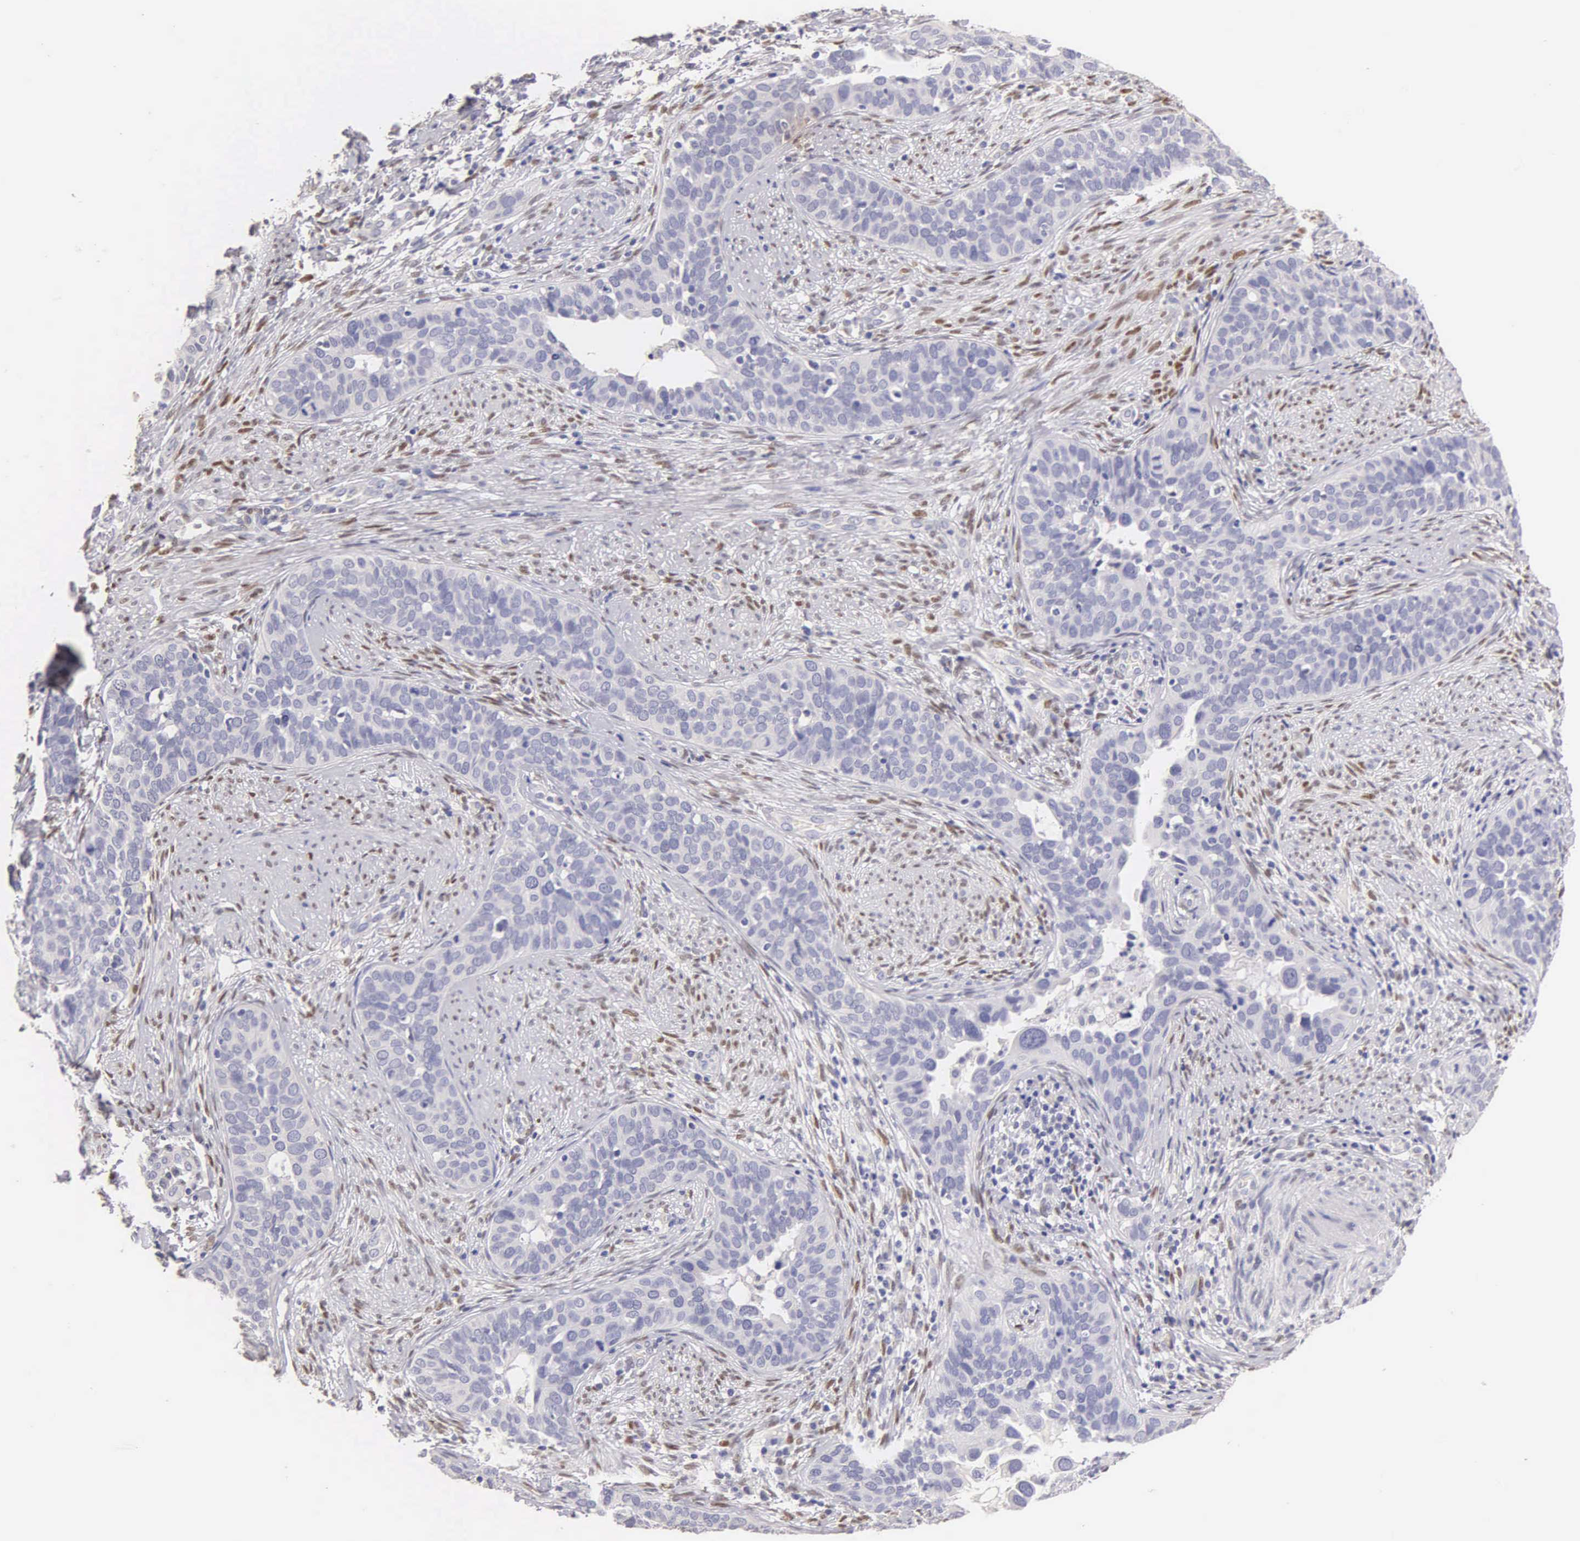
{"staining": {"intensity": "negative", "quantity": "none", "location": "none"}, "tissue": "cervical cancer", "cell_type": "Tumor cells", "image_type": "cancer", "snomed": [{"axis": "morphology", "description": "Squamous cell carcinoma, NOS"}, {"axis": "topography", "description": "Cervix"}], "caption": "Tumor cells are negative for brown protein staining in squamous cell carcinoma (cervical).", "gene": "ESR1", "patient": {"sex": "female", "age": 31}}